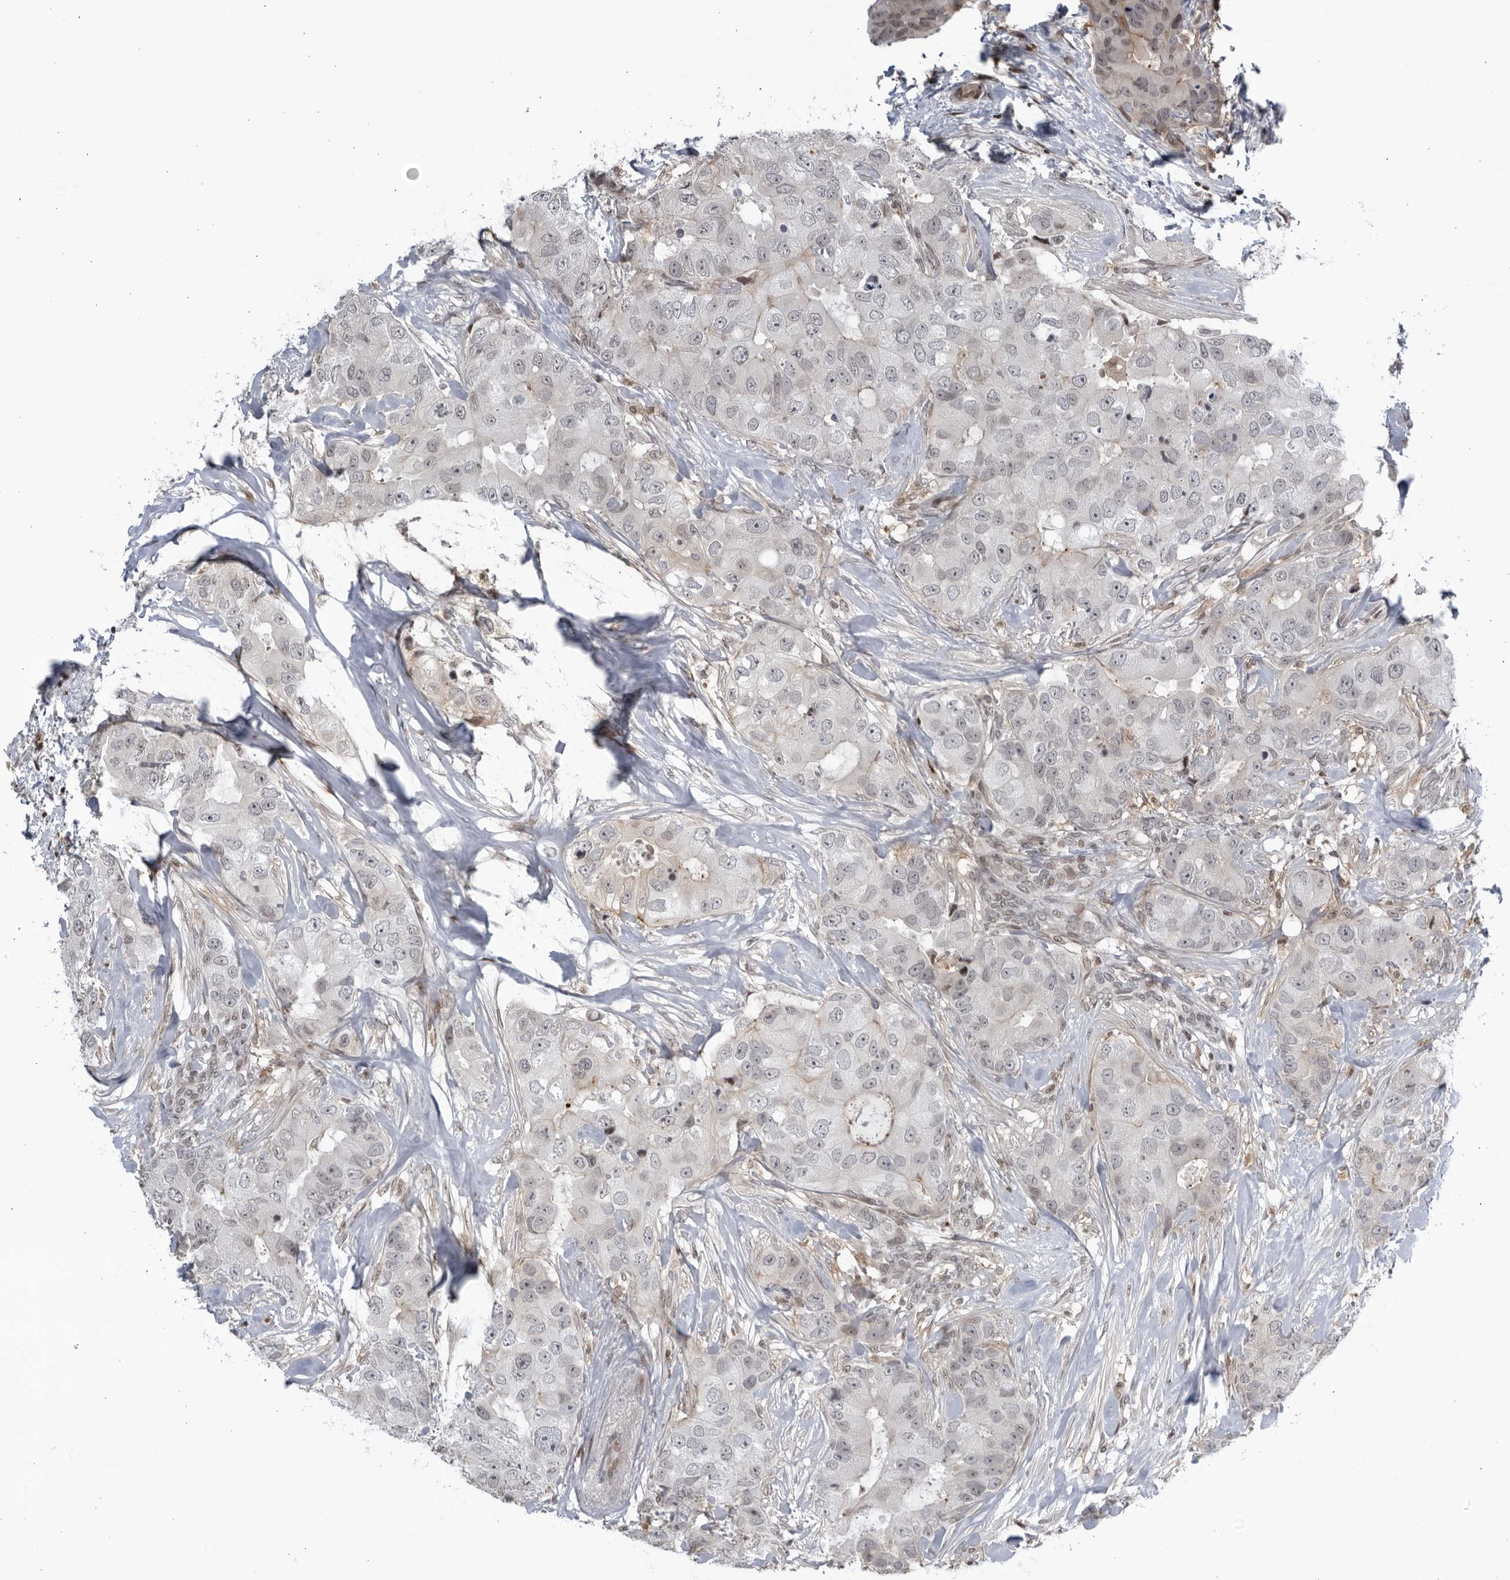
{"staining": {"intensity": "negative", "quantity": "none", "location": "none"}, "tissue": "breast cancer", "cell_type": "Tumor cells", "image_type": "cancer", "snomed": [{"axis": "morphology", "description": "Duct carcinoma"}, {"axis": "topography", "description": "Breast"}], "caption": "This micrograph is of breast invasive ductal carcinoma stained with immunohistochemistry to label a protein in brown with the nuclei are counter-stained blue. There is no staining in tumor cells.", "gene": "DTL", "patient": {"sex": "female", "age": 62}}